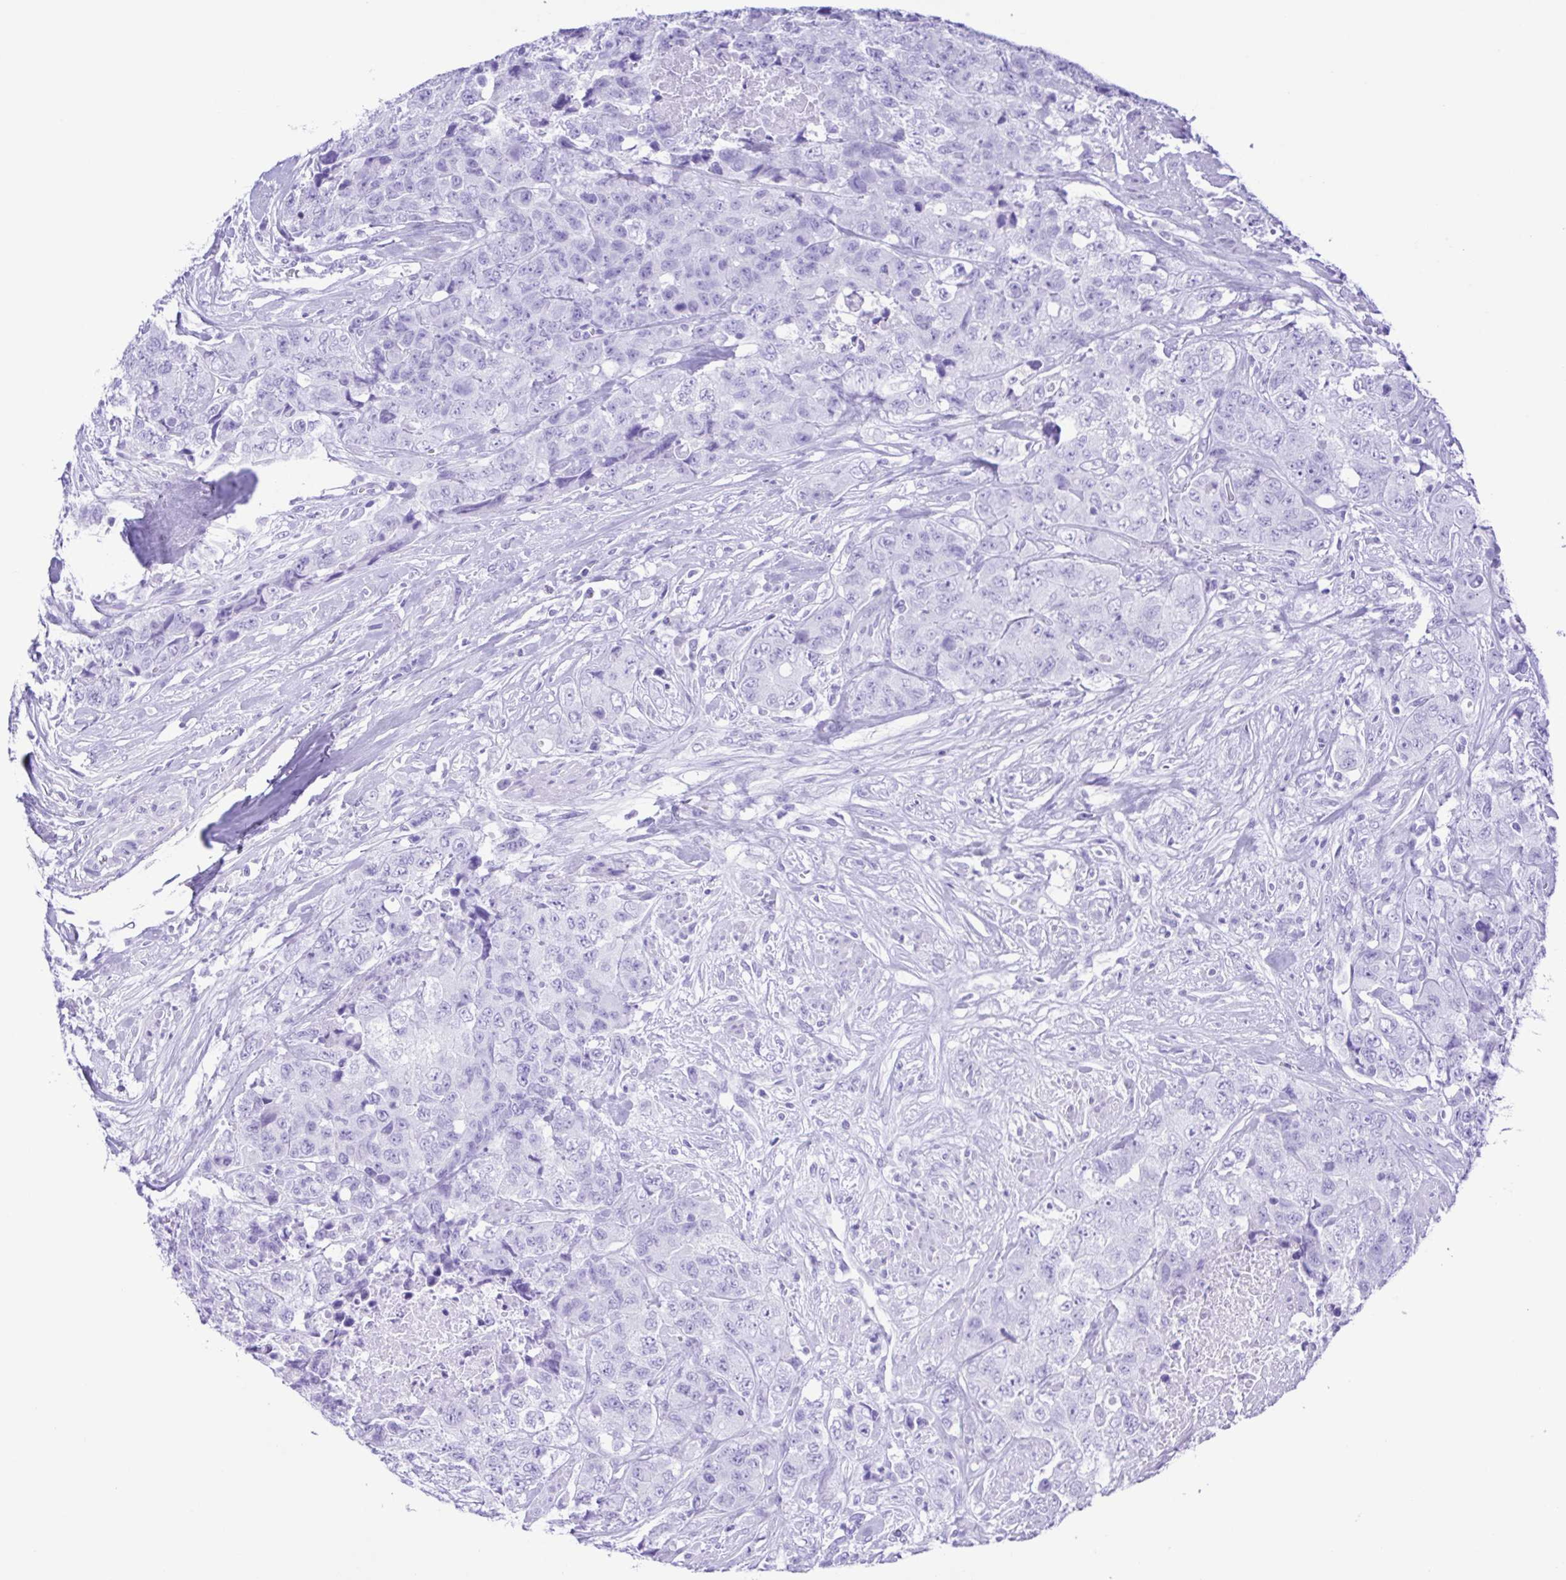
{"staining": {"intensity": "negative", "quantity": "none", "location": "none"}, "tissue": "urothelial cancer", "cell_type": "Tumor cells", "image_type": "cancer", "snomed": [{"axis": "morphology", "description": "Urothelial carcinoma, High grade"}, {"axis": "topography", "description": "Urinary bladder"}], "caption": "This is an immunohistochemistry (IHC) histopathology image of urothelial cancer. There is no positivity in tumor cells.", "gene": "ERP27", "patient": {"sex": "female", "age": 78}}